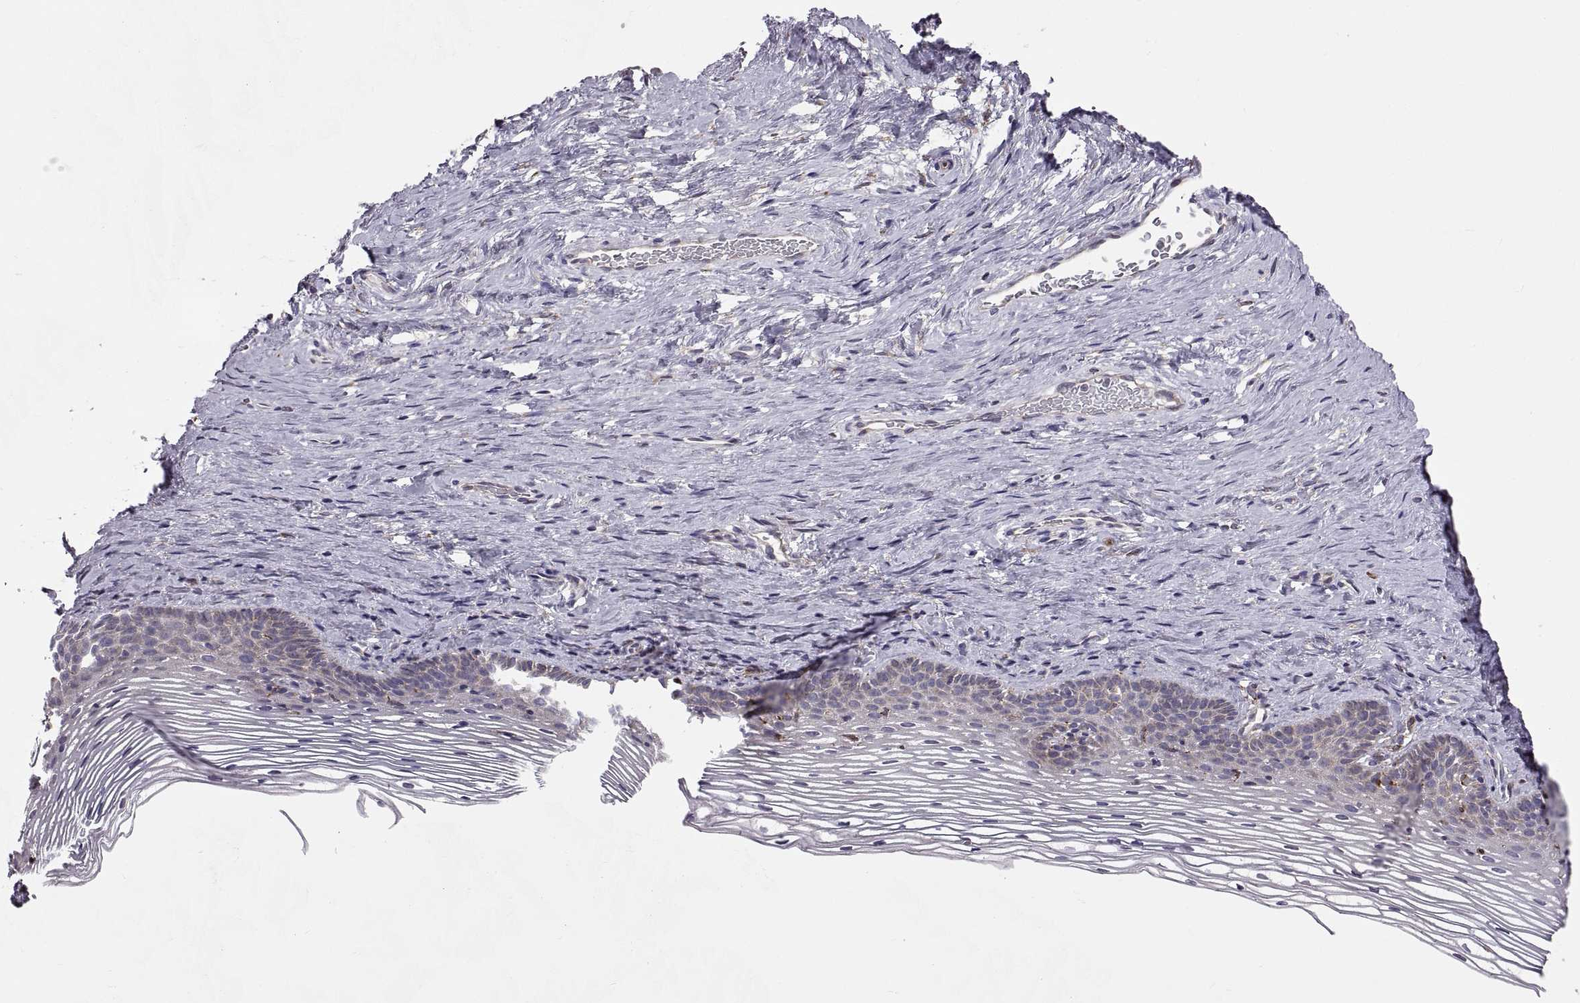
{"staining": {"intensity": "strong", "quantity": ">75%", "location": "cytoplasmic/membranous"}, "tissue": "cervix", "cell_type": "Glandular cells", "image_type": "normal", "snomed": [{"axis": "morphology", "description": "Normal tissue, NOS"}, {"axis": "topography", "description": "Cervix"}], "caption": "Immunohistochemical staining of unremarkable human cervix shows high levels of strong cytoplasmic/membranous positivity in approximately >75% of glandular cells. The staining is performed using DAB brown chromogen to label protein expression. The nuclei are counter-stained blue using hematoxylin.", "gene": "PLEKHB2", "patient": {"sex": "female", "age": 39}}